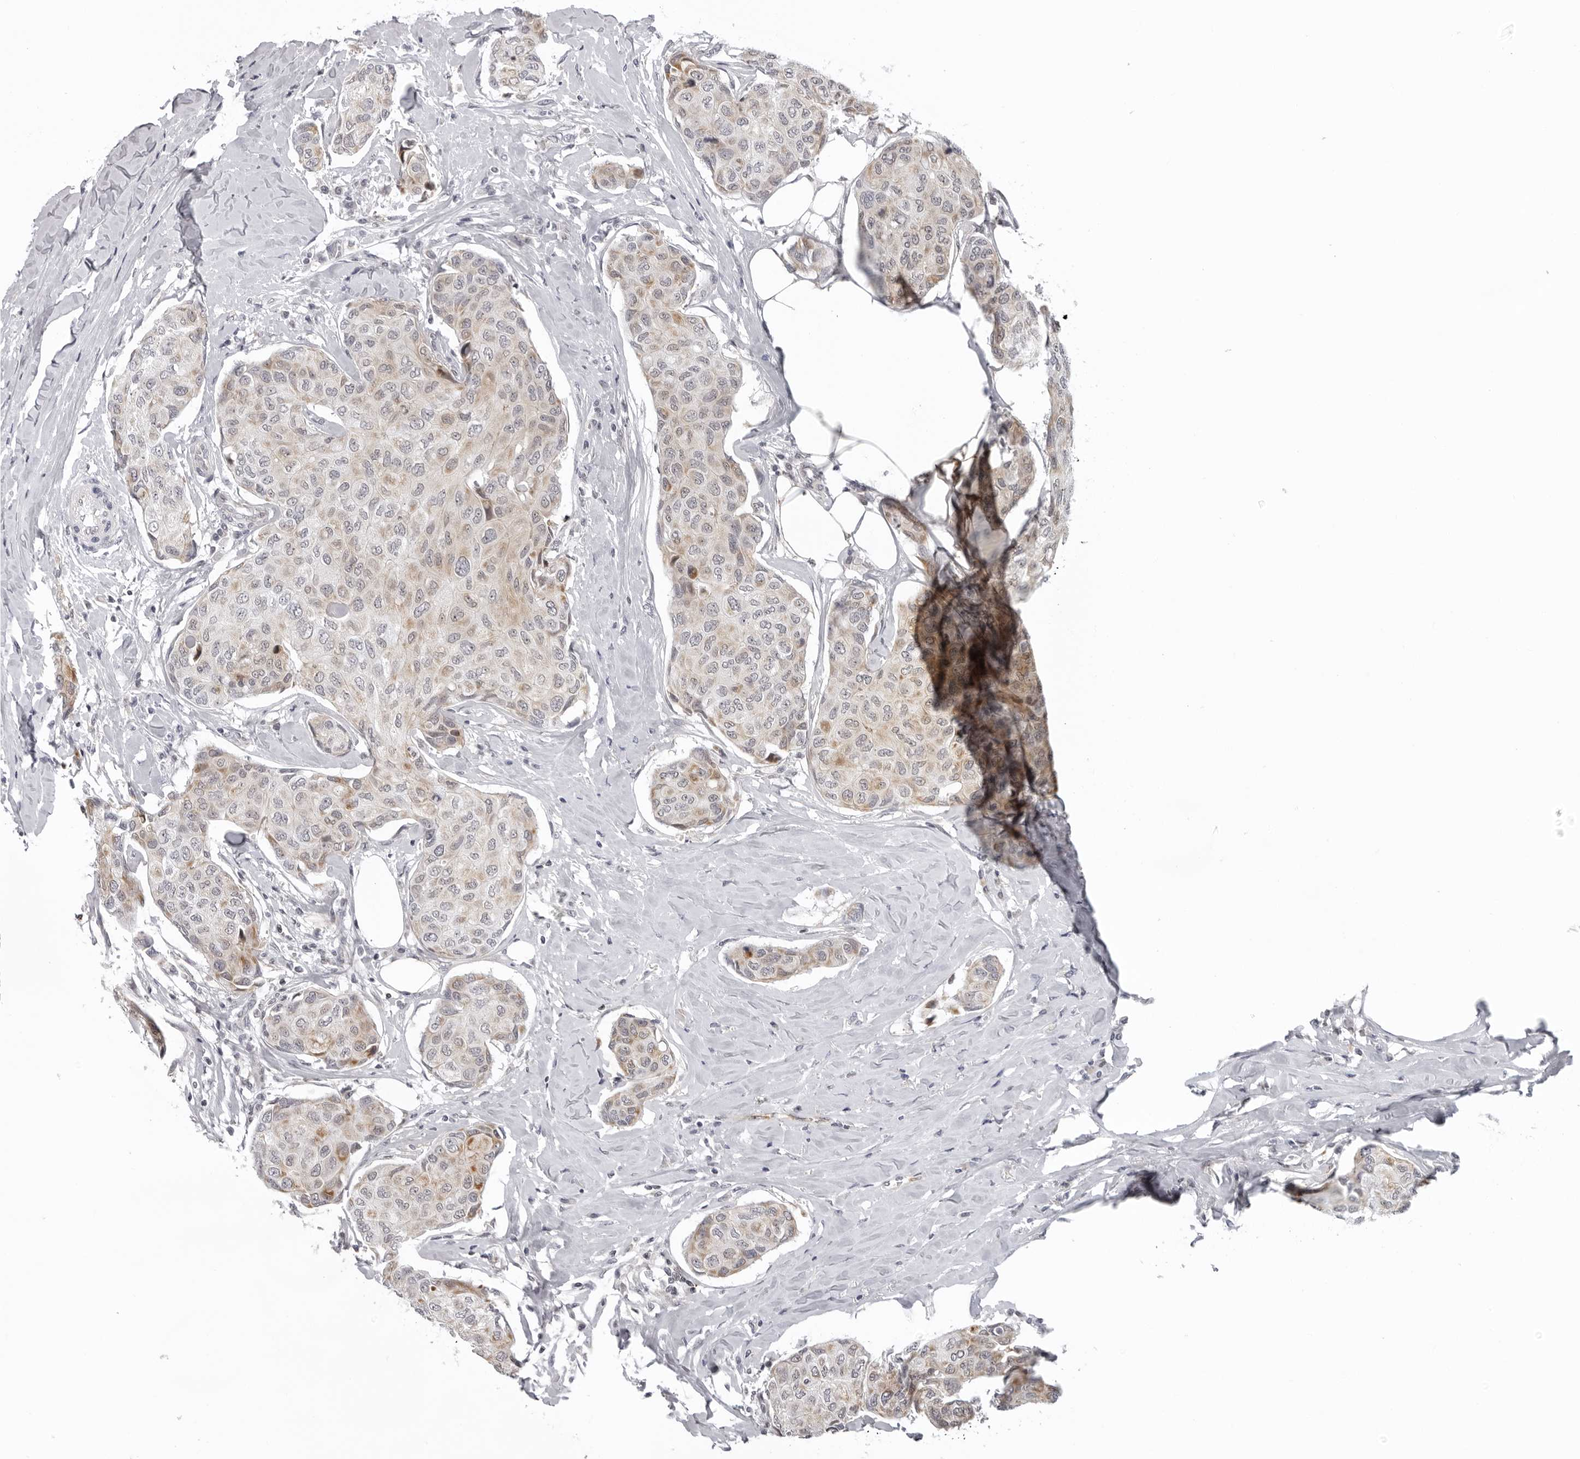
{"staining": {"intensity": "weak", "quantity": "25%-75%", "location": "cytoplasmic/membranous"}, "tissue": "breast cancer", "cell_type": "Tumor cells", "image_type": "cancer", "snomed": [{"axis": "morphology", "description": "Duct carcinoma"}, {"axis": "topography", "description": "Breast"}], "caption": "Breast cancer stained with a brown dye exhibits weak cytoplasmic/membranous positive expression in approximately 25%-75% of tumor cells.", "gene": "MRPS15", "patient": {"sex": "female", "age": 80}}